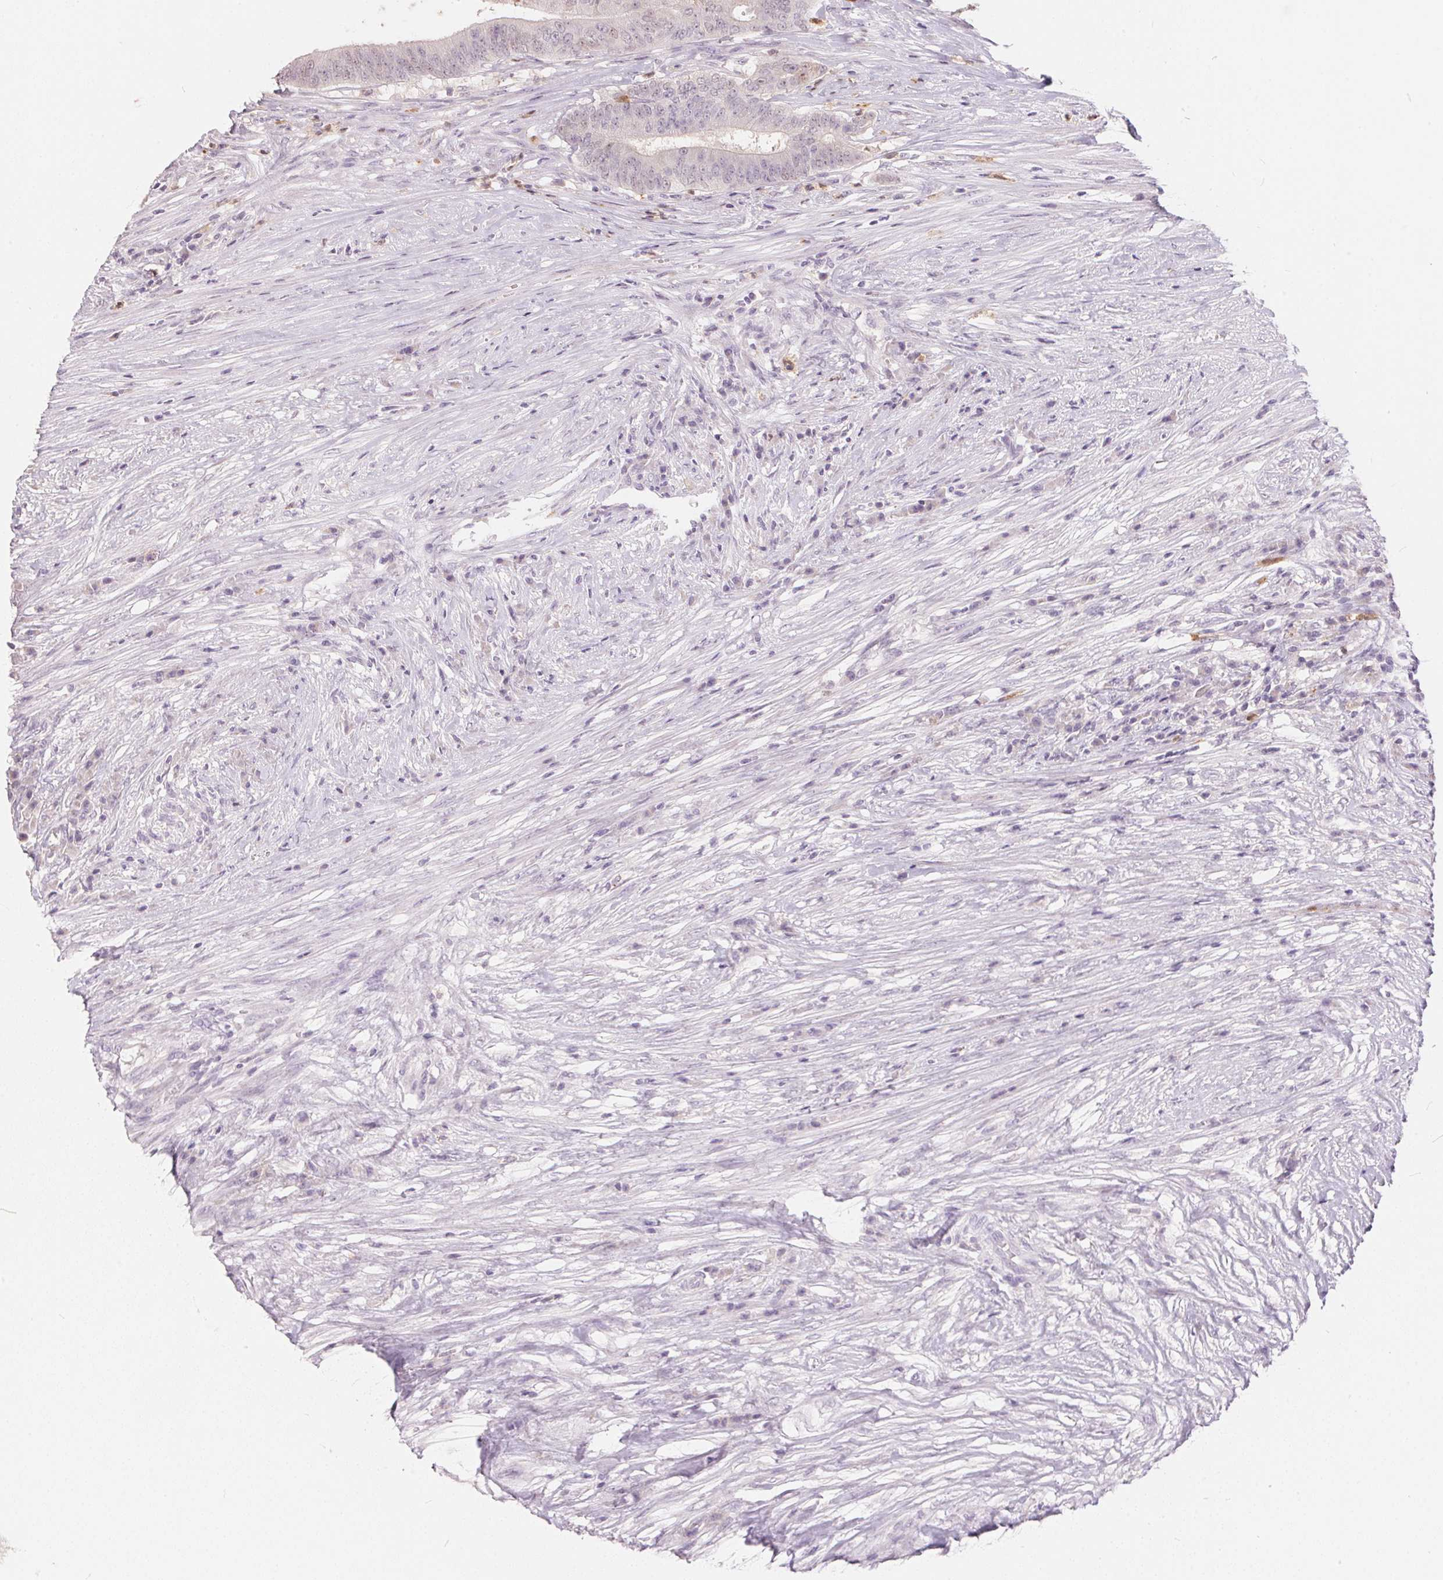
{"staining": {"intensity": "negative", "quantity": "none", "location": "none"}, "tissue": "colorectal cancer", "cell_type": "Tumor cells", "image_type": "cancer", "snomed": [{"axis": "morphology", "description": "Adenocarcinoma, NOS"}, {"axis": "topography", "description": "Colon"}], "caption": "An immunohistochemistry (IHC) histopathology image of colorectal cancer is shown. There is no staining in tumor cells of colorectal cancer.", "gene": "SERPINB1", "patient": {"sex": "female", "age": 43}}